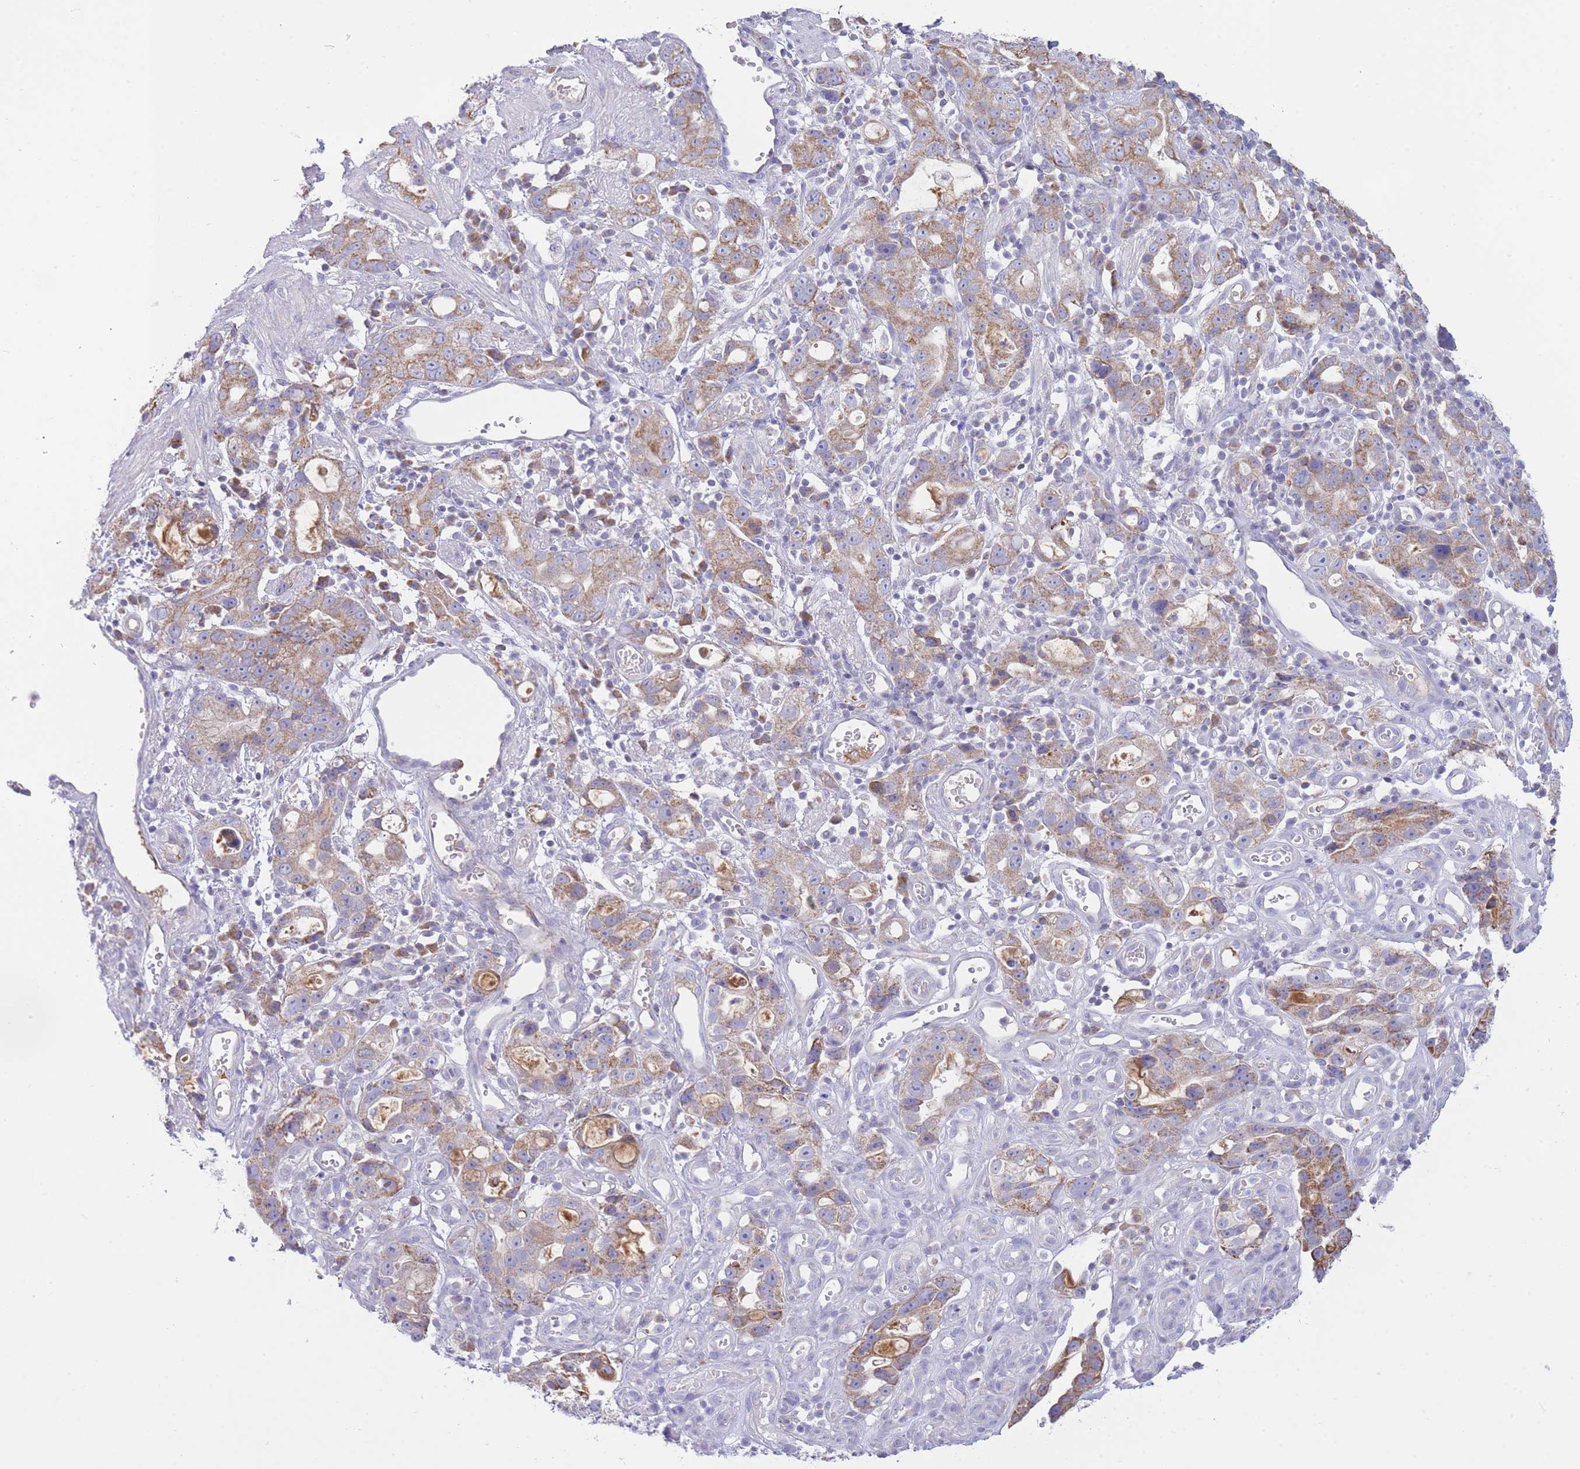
{"staining": {"intensity": "moderate", "quantity": ">75%", "location": "cytoplasmic/membranous"}, "tissue": "stomach cancer", "cell_type": "Tumor cells", "image_type": "cancer", "snomed": [{"axis": "morphology", "description": "Adenocarcinoma, NOS"}, {"axis": "topography", "description": "Stomach"}], "caption": "Protein staining reveals moderate cytoplasmic/membranous positivity in about >75% of tumor cells in adenocarcinoma (stomach). The protein of interest is shown in brown color, while the nuclei are stained blue.", "gene": "NANP", "patient": {"sex": "male", "age": 55}}